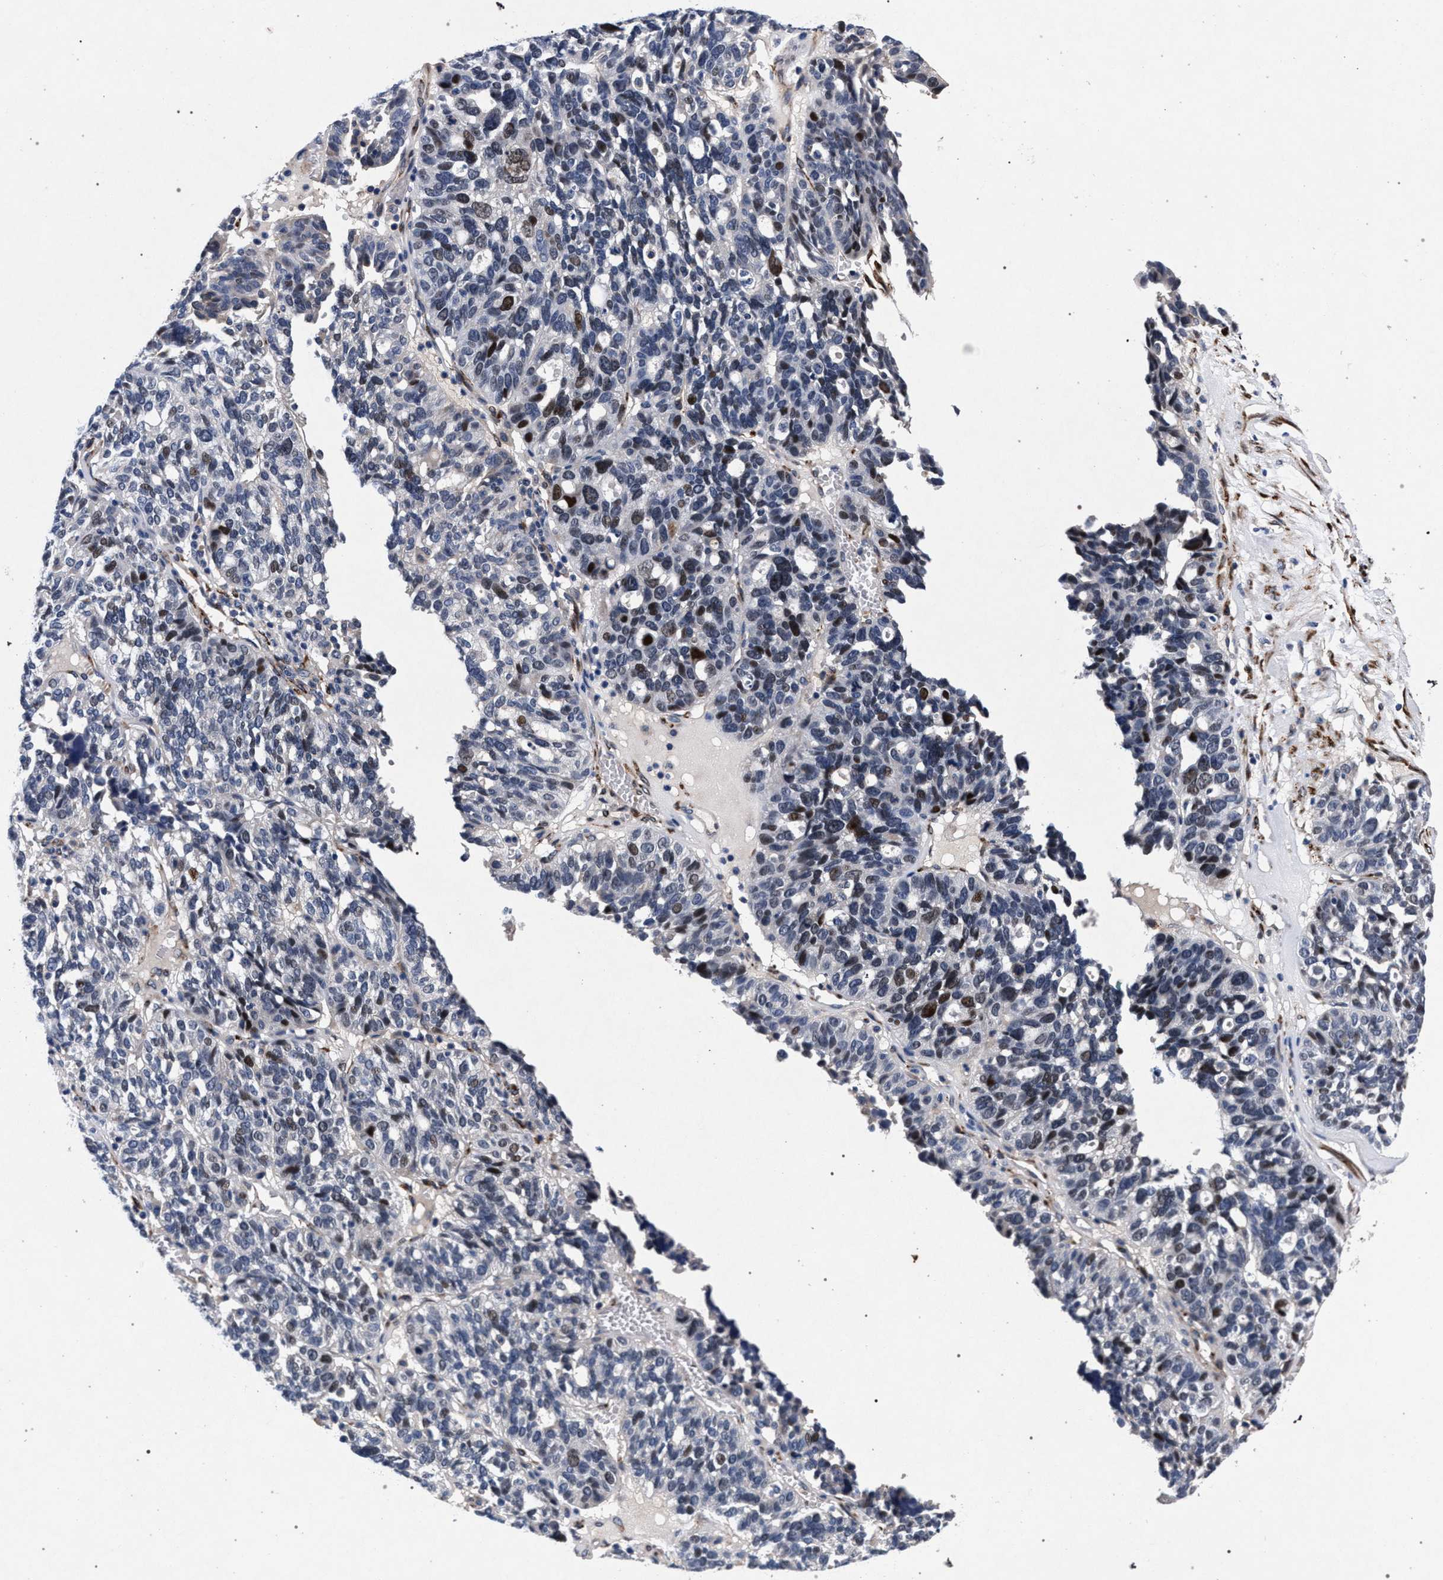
{"staining": {"intensity": "weak", "quantity": "<25%", "location": "nuclear"}, "tissue": "ovarian cancer", "cell_type": "Tumor cells", "image_type": "cancer", "snomed": [{"axis": "morphology", "description": "Cystadenocarcinoma, serous, NOS"}, {"axis": "topography", "description": "Ovary"}], "caption": "Histopathology image shows no protein positivity in tumor cells of ovarian cancer tissue. (Stains: DAB immunohistochemistry with hematoxylin counter stain, Microscopy: brightfield microscopy at high magnification).", "gene": "NEK7", "patient": {"sex": "female", "age": 59}}